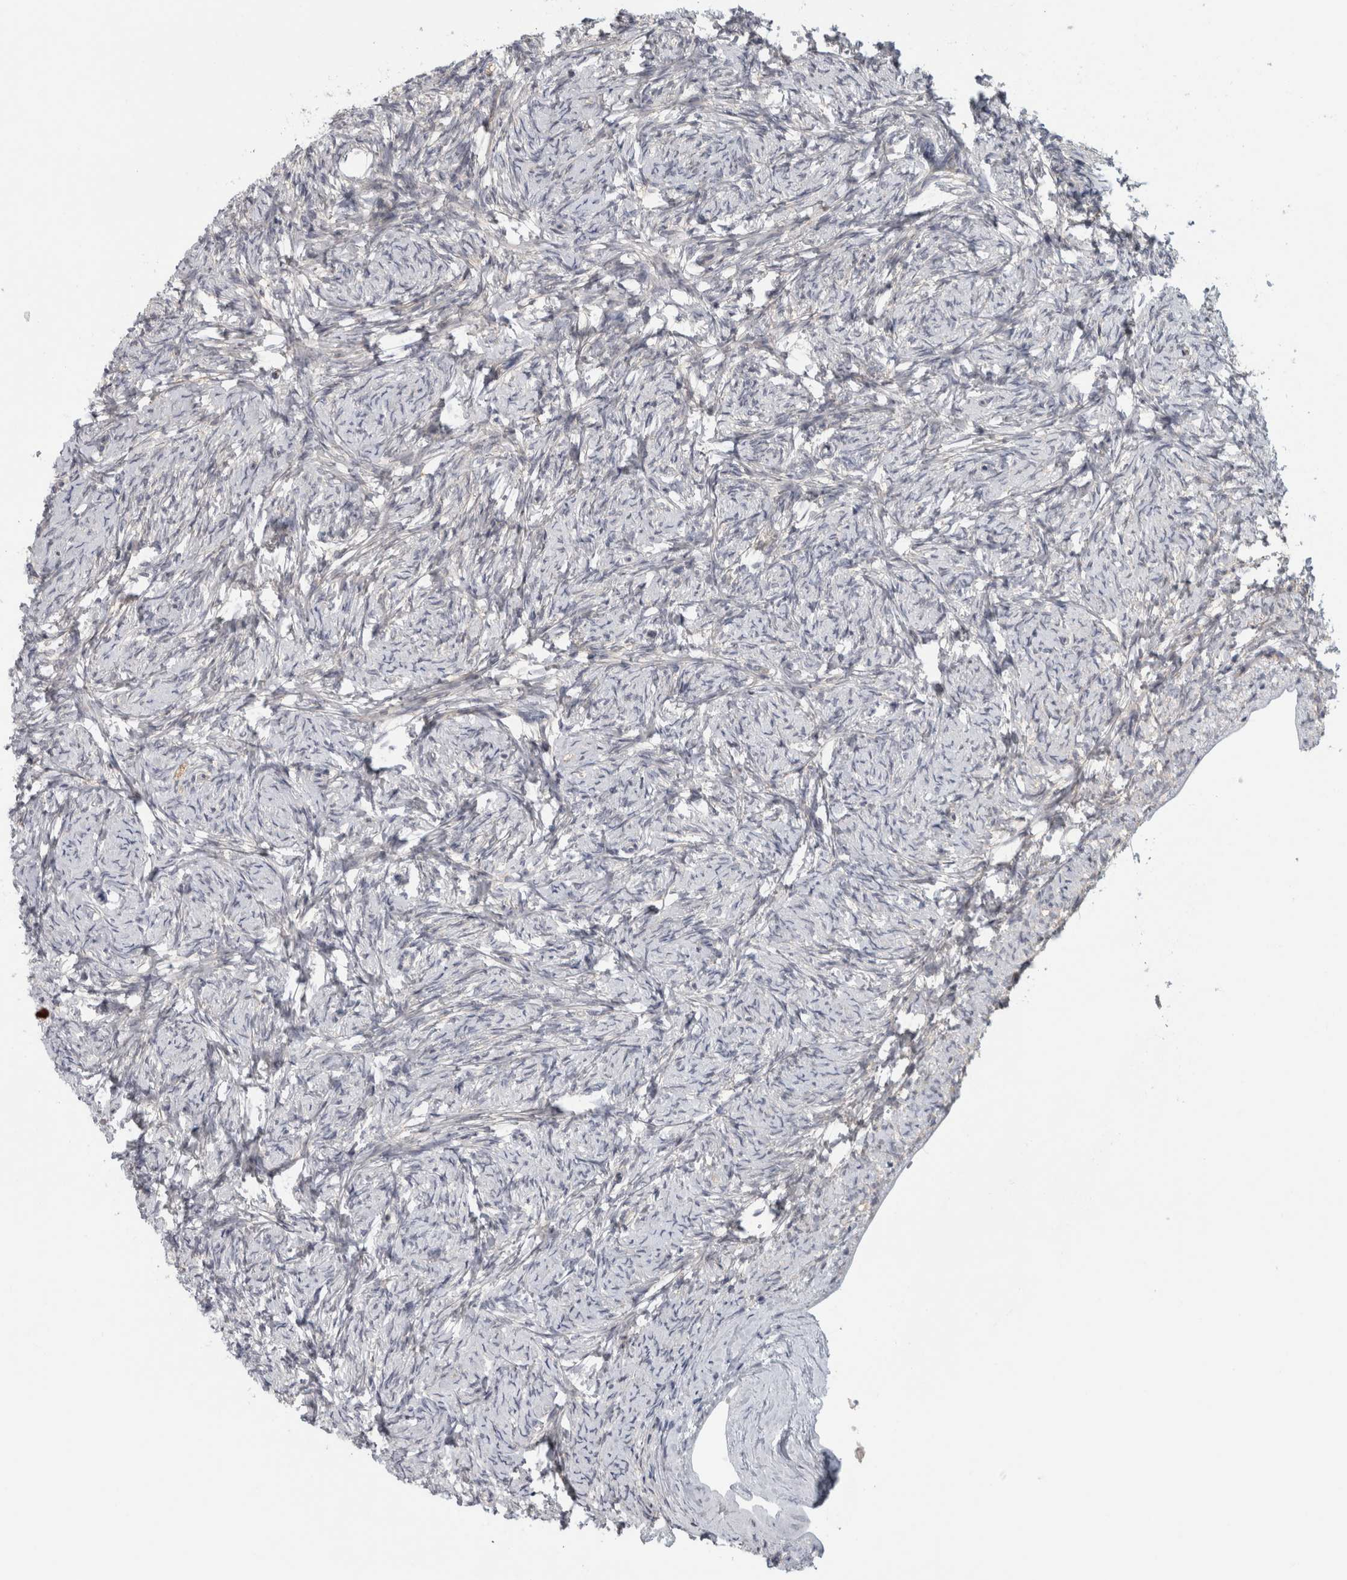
{"staining": {"intensity": "moderate", "quantity": "<25%", "location": "cytoplasmic/membranous"}, "tissue": "ovary", "cell_type": "Follicle cells", "image_type": "normal", "snomed": [{"axis": "morphology", "description": "Normal tissue, NOS"}, {"axis": "topography", "description": "Ovary"}], "caption": "This micrograph displays IHC staining of normal human ovary, with low moderate cytoplasmic/membranous expression in about <25% of follicle cells.", "gene": "ZNF804B", "patient": {"sex": "female", "age": 34}}